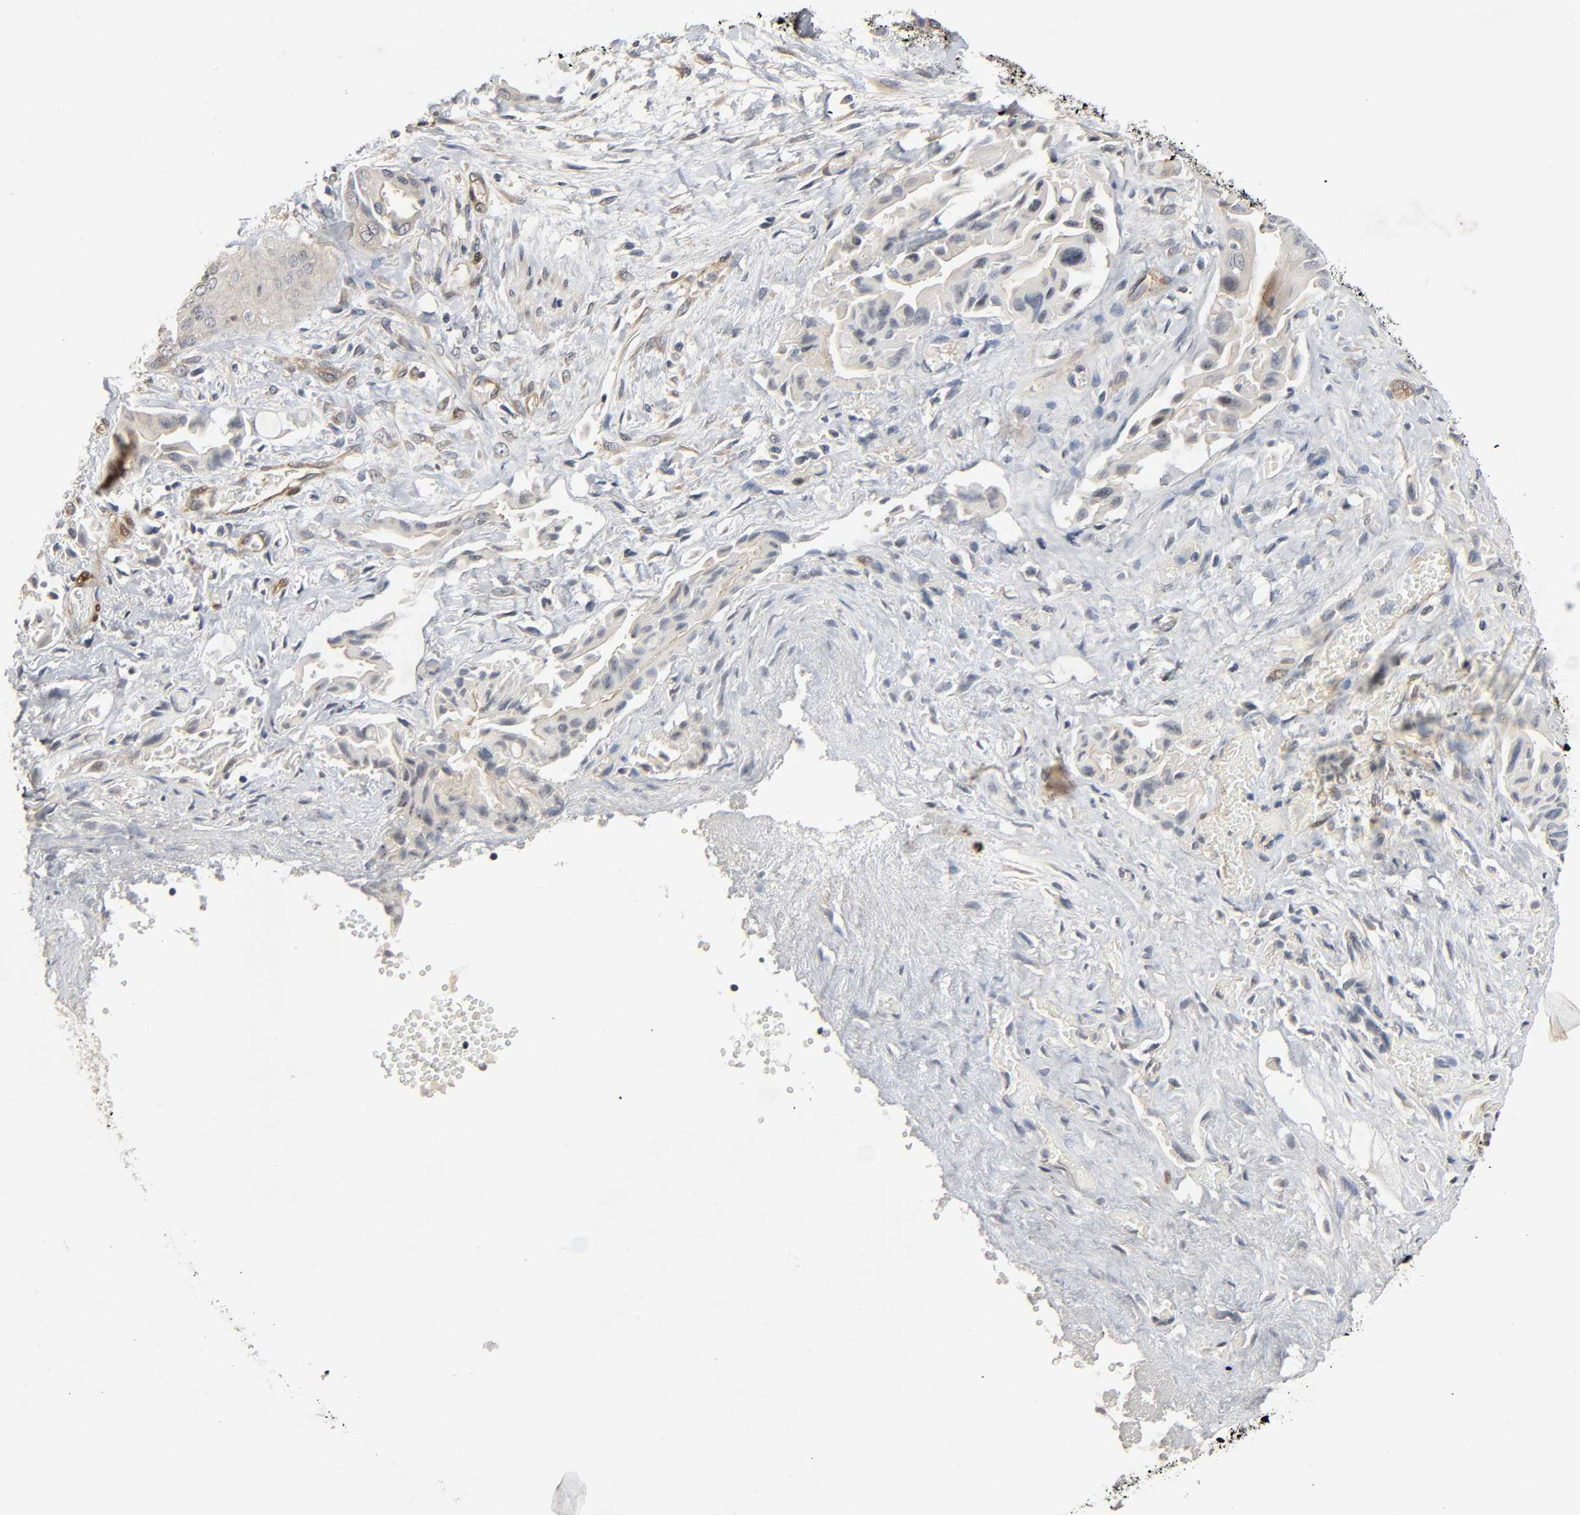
{"staining": {"intensity": "weak", "quantity": ">75%", "location": "cytoplasmic/membranous"}, "tissue": "liver cancer", "cell_type": "Tumor cells", "image_type": "cancer", "snomed": [{"axis": "morphology", "description": "Cholangiocarcinoma"}, {"axis": "topography", "description": "Liver"}], "caption": "This is an image of IHC staining of liver cancer, which shows weak expression in the cytoplasmic/membranous of tumor cells.", "gene": "PTK2", "patient": {"sex": "male", "age": 58}}